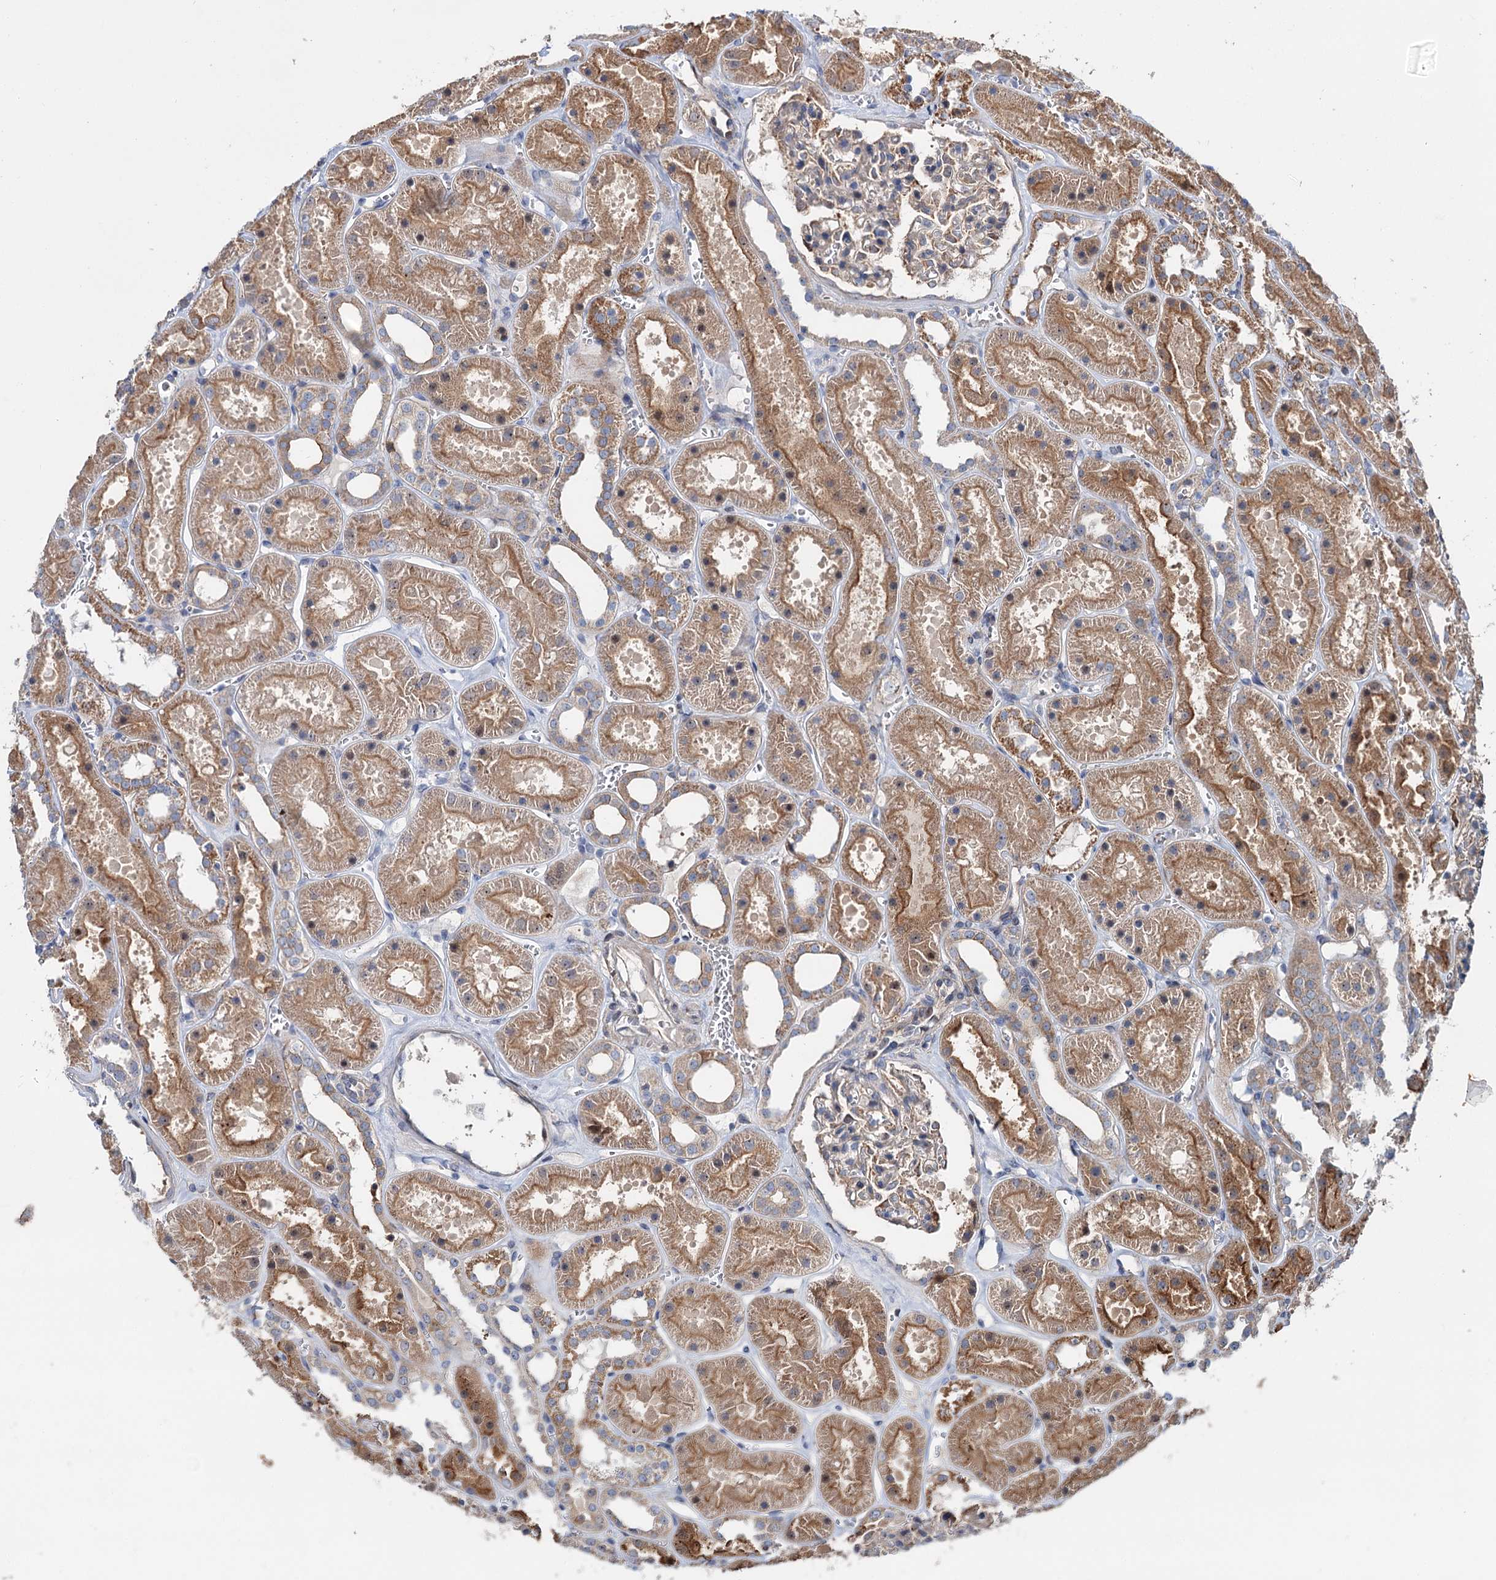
{"staining": {"intensity": "moderate", "quantity": "25%-75%", "location": "cytoplasmic/membranous"}, "tissue": "kidney", "cell_type": "Cells in glomeruli", "image_type": "normal", "snomed": [{"axis": "morphology", "description": "Normal tissue, NOS"}, {"axis": "topography", "description": "Kidney"}], "caption": "High-magnification brightfield microscopy of normal kidney stained with DAB (brown) and counterstained with hematoxylin (blue). cells in glomeruli exhibit moderate cytoplasmic/membranous staining is present in about25%-75% of cells.", "gene": "PTDSS2", "patient": {"sex": "female", "age": 41}}